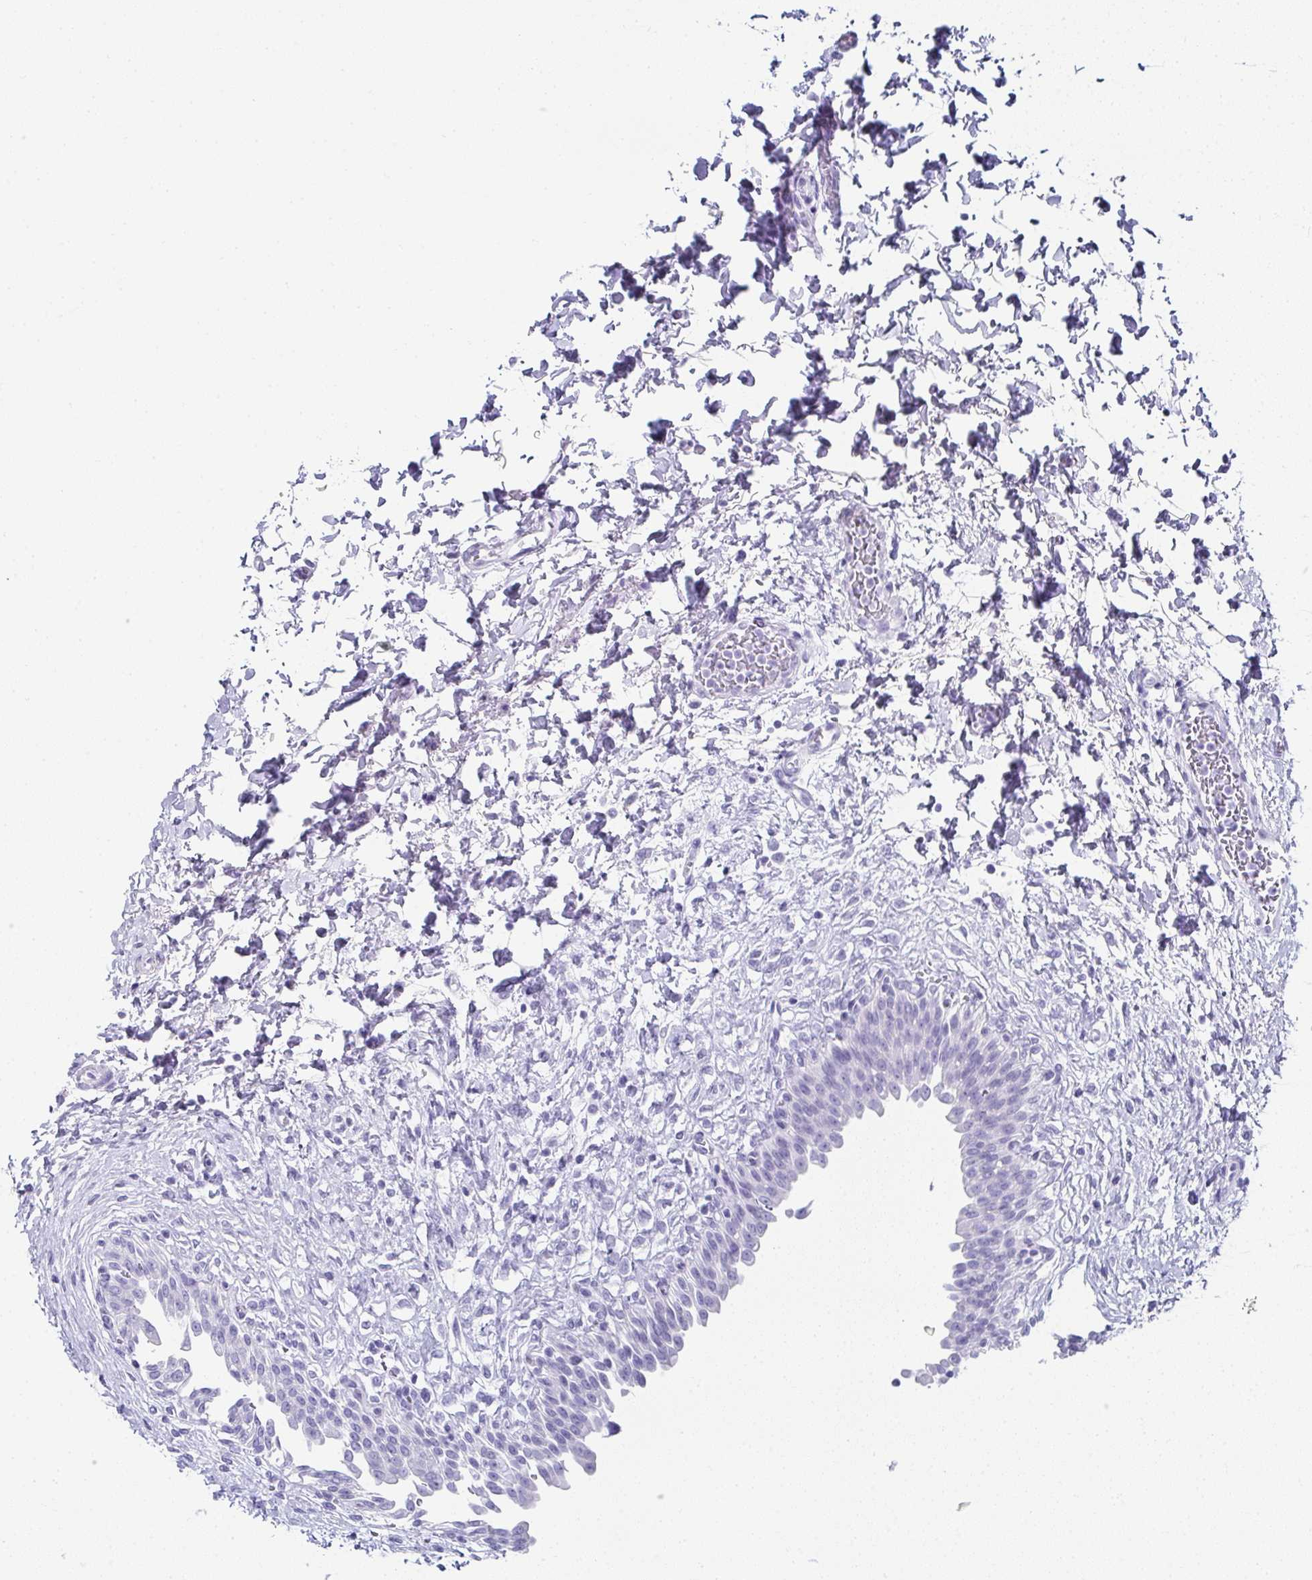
{"staining": {"intensity": "negative", "quantity": "none", "location": "none"}, "tissue": "urinary bladder", "cell_type": "Urothelial cells", "image_type": "normal", "snomed": [{"axis": "morphology", "description": "Normal tissue, NOS"}, {"axis": "topography", "description": "Urinary bladder"}], "caption": "Urothelial cells show no significant staining in benign urinary bladder. The staining is performed using DAB brown chromogen with nuclei counter-stained in using hematoxylin.", "gene": "SYCP1", "patient": {"sex": "male", "age": 37}}